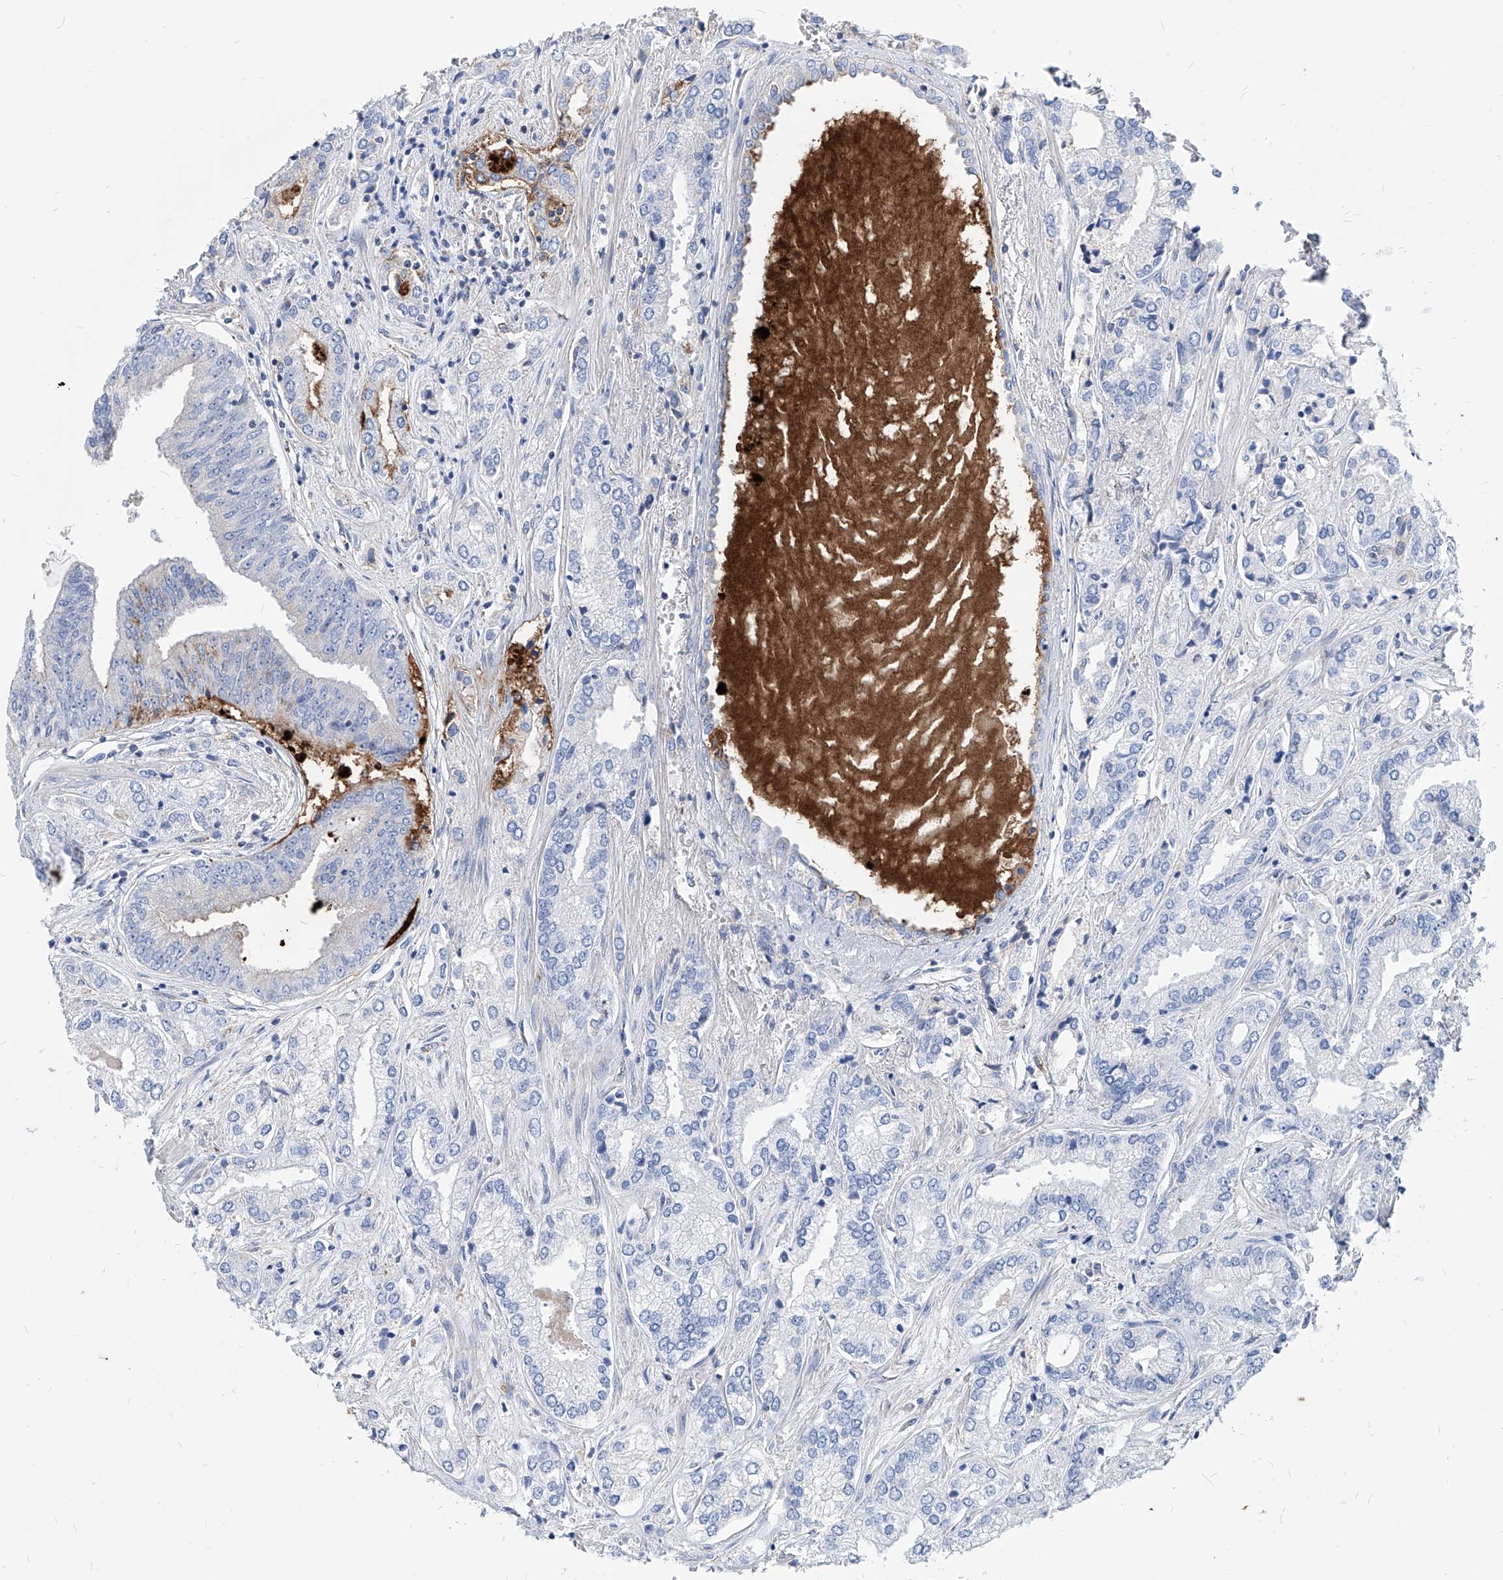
{"staining": {"intensity": "negative", "quantity": "none", "location": "none"}, "tissue": "prostate cancer", "cell_type": "Tumor cells", "image_type": "cancer", "snomed": [{"axis": "morphology", "description": "Adenocarcinoma, High grade"}, {"axis": "topography", "description": "Prostate"}], "caption": "This is an immunohistochemistry photomicrograph of human prostate cancer. There is no staining in tumor cells.", "gene": "AGPS", "patient": {"sex": "male", "age": 66}}